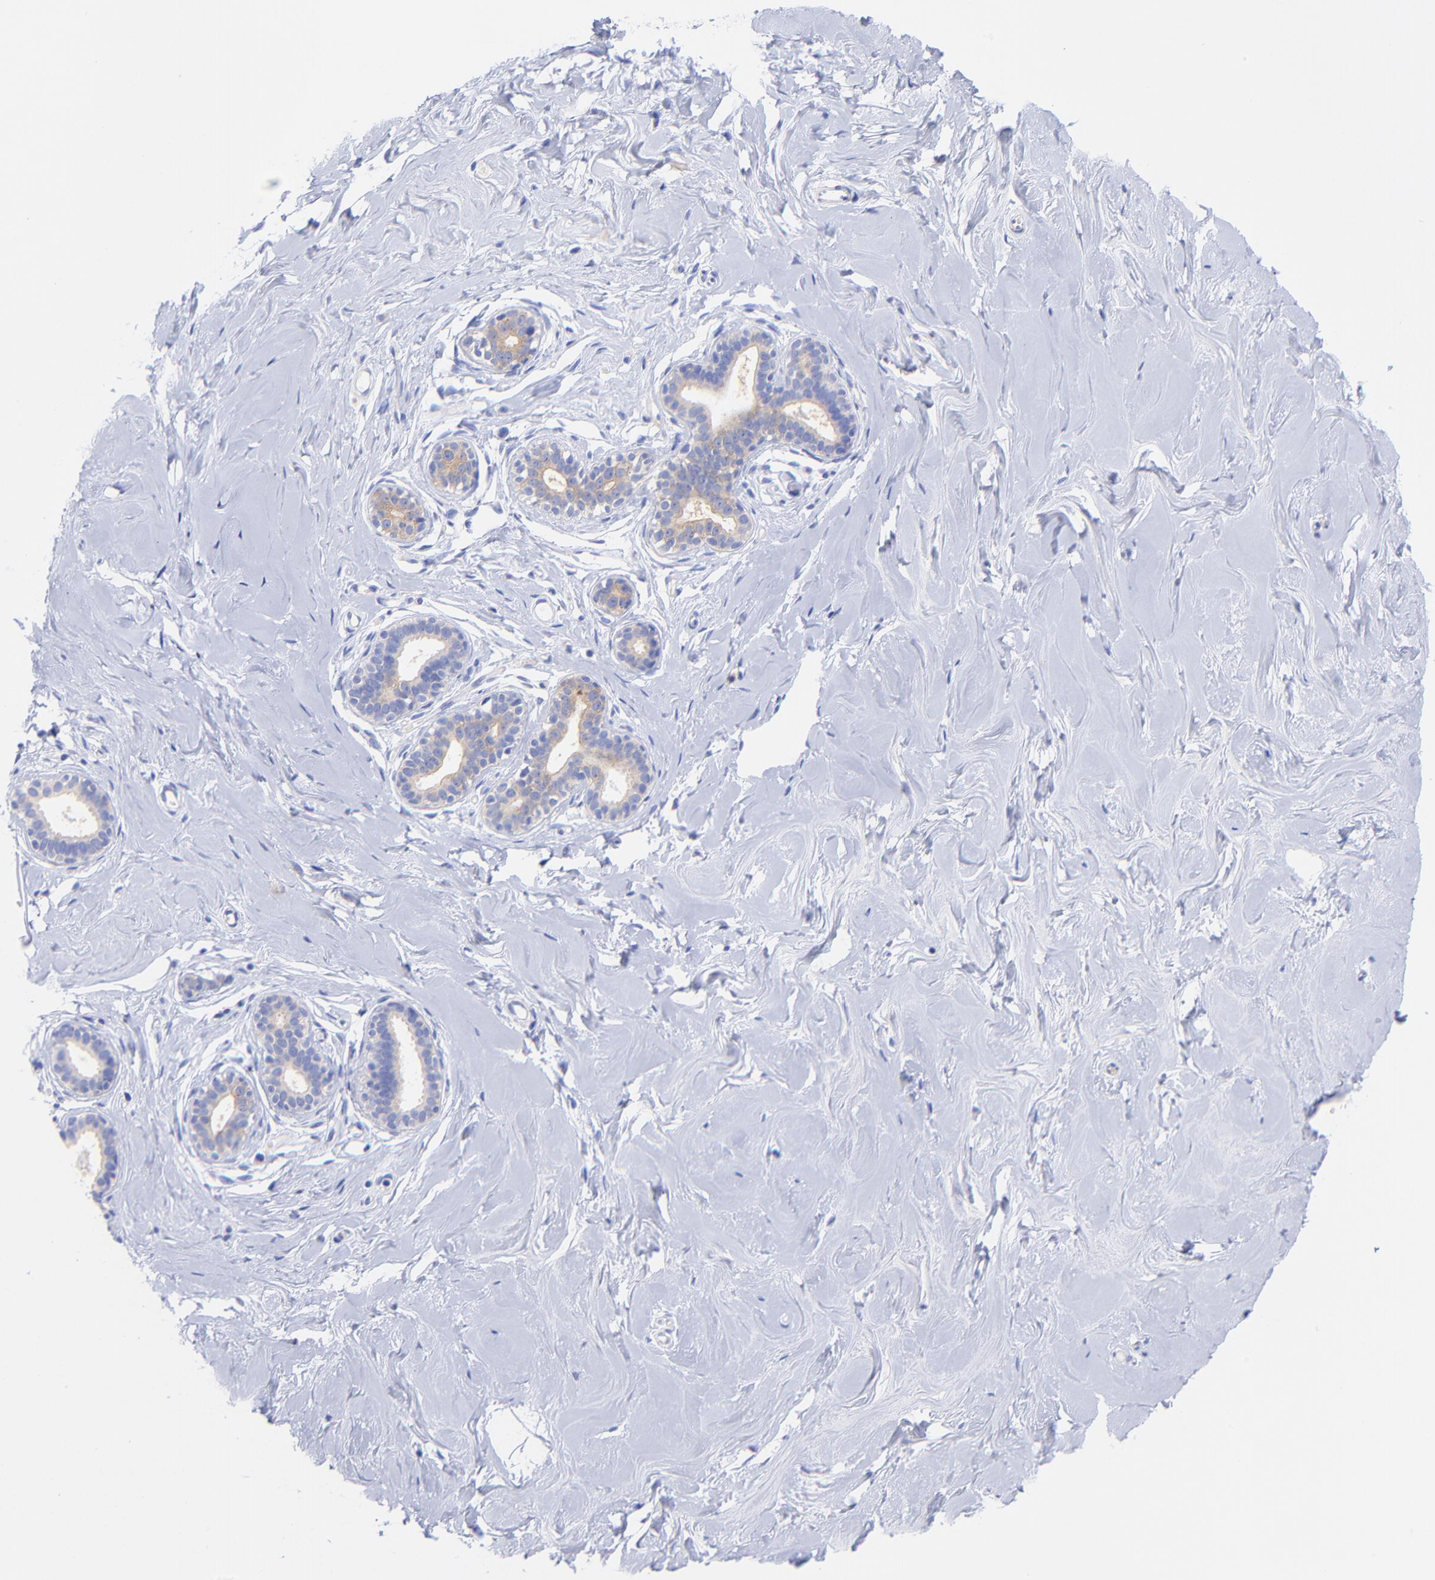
{"staining": {"intensity": "negative", "quantity": "none", "location": "none"}, "tissue": "breast", "cell_type": "Adipocytes", "image_type": "normal", "snomed": [{"axis": "morphology", "description": "Normal tissue, NOS"}, {"axis": "topography", "description": "Breast"}], "caption": "High power microscopy histopathology image of an IHC micrograph of benign breast, revealing no significant expression in adipocytes.", "gene": "GPHN", "patient": {"sex": "female", "age": 23}}